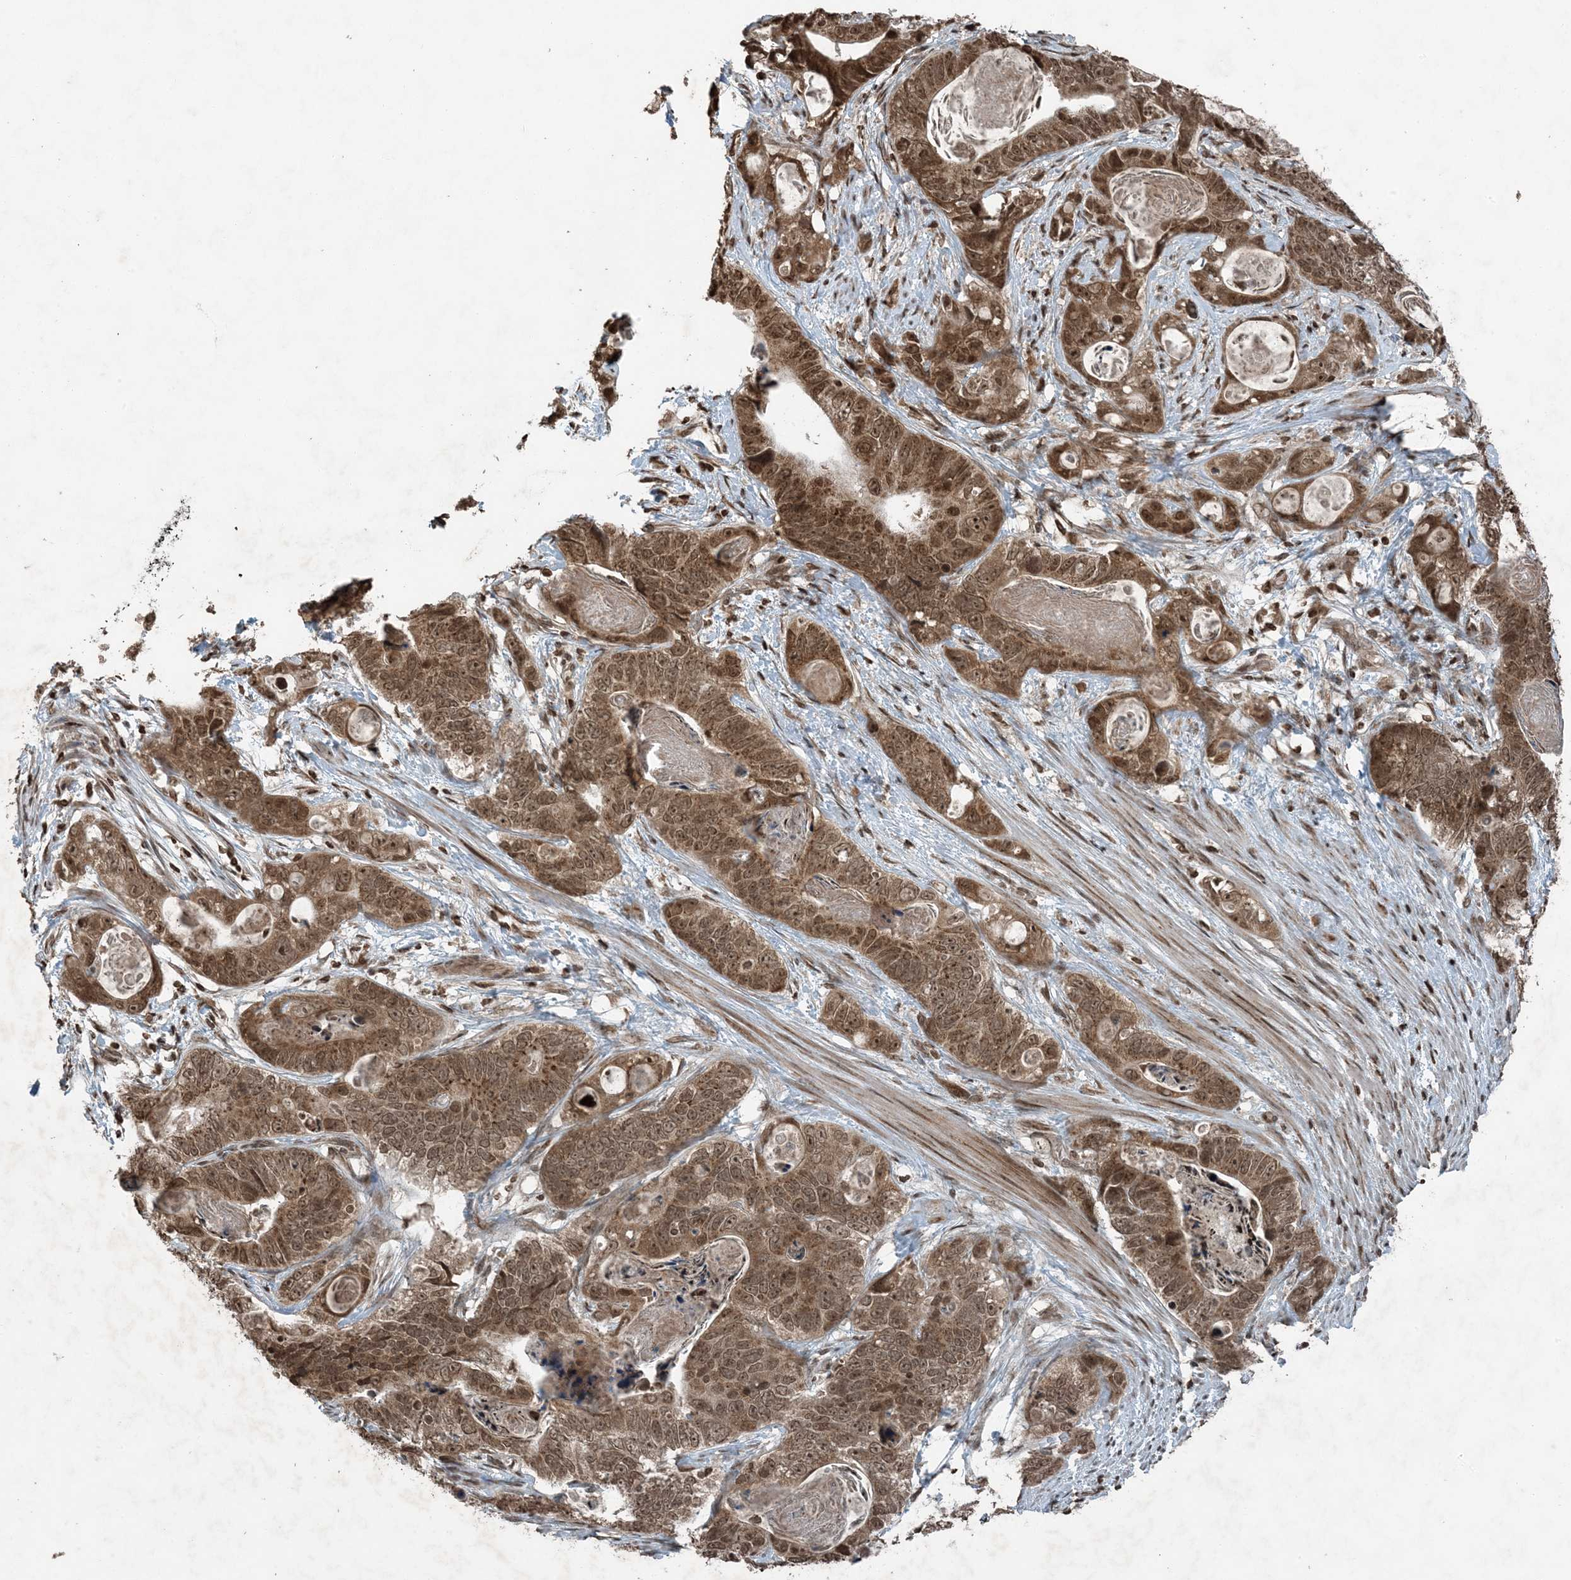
{"staining": {"intensity": "moderate", "quantity": ">75%", "location": "cytoplasmic/membranous,nuclear"}, "tissue": "stomach cancer", "cell_type": "Tumor cells", "image_type": "cancer", "snomed": [{"axis": "morphology", "description": "Normal tissue, NOS"}, {"axis": "morphology", "description": "Adenocarcinoma, NOS"}, {"axis": "topography", "description": "Stomach"}], "caption": "Stomach adenocarcinoma tissue shows moderate cytoplasmic/membranous and nuclear positivity in approximately >75% of tumor cells, visualized by immunohistochemistry. (IHC, brightfield microscopy, high magnification).", "gene": "ZFAND2B", "patient": {"sex": "female", "age": 89}}